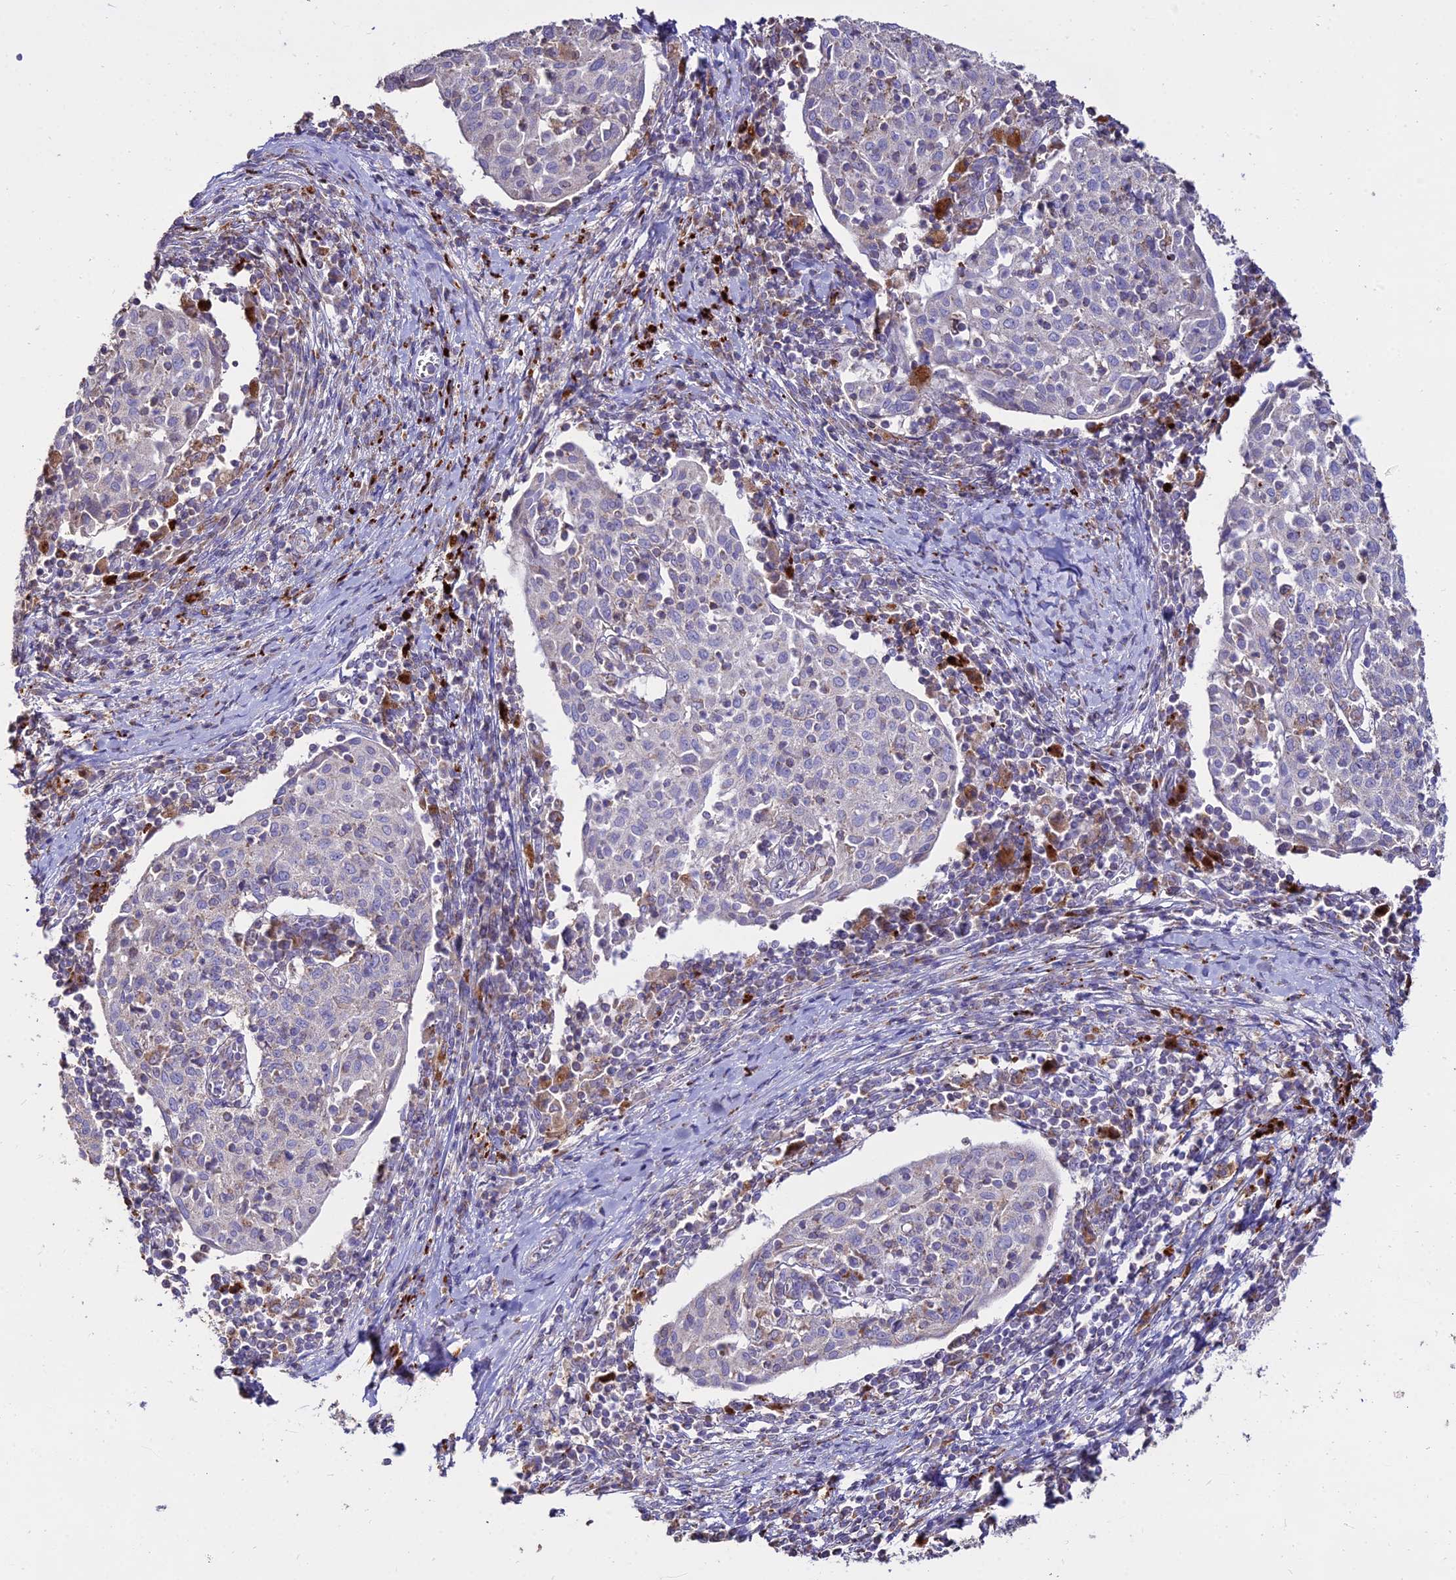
{"staining": {"intensity": "weak", "quantity": "<25%", "location": "cytoplasmic/membranous"}, "tissue": "cervical cancer", "cell_type": "Tumor cells", "image_type": "cancer", "snomed": [{"axis": "morphology", "description": "Squamous cell carcinoma, NOS"}, {"axis": "topography", "description": "Cervix"}], "caption": "This is an IHC image of human cervical squamous cell carcinoma. There is no staining in tumor cells.", "gene": "PNLIPRP3", "patient": {"sex": "female", "age": 52}}